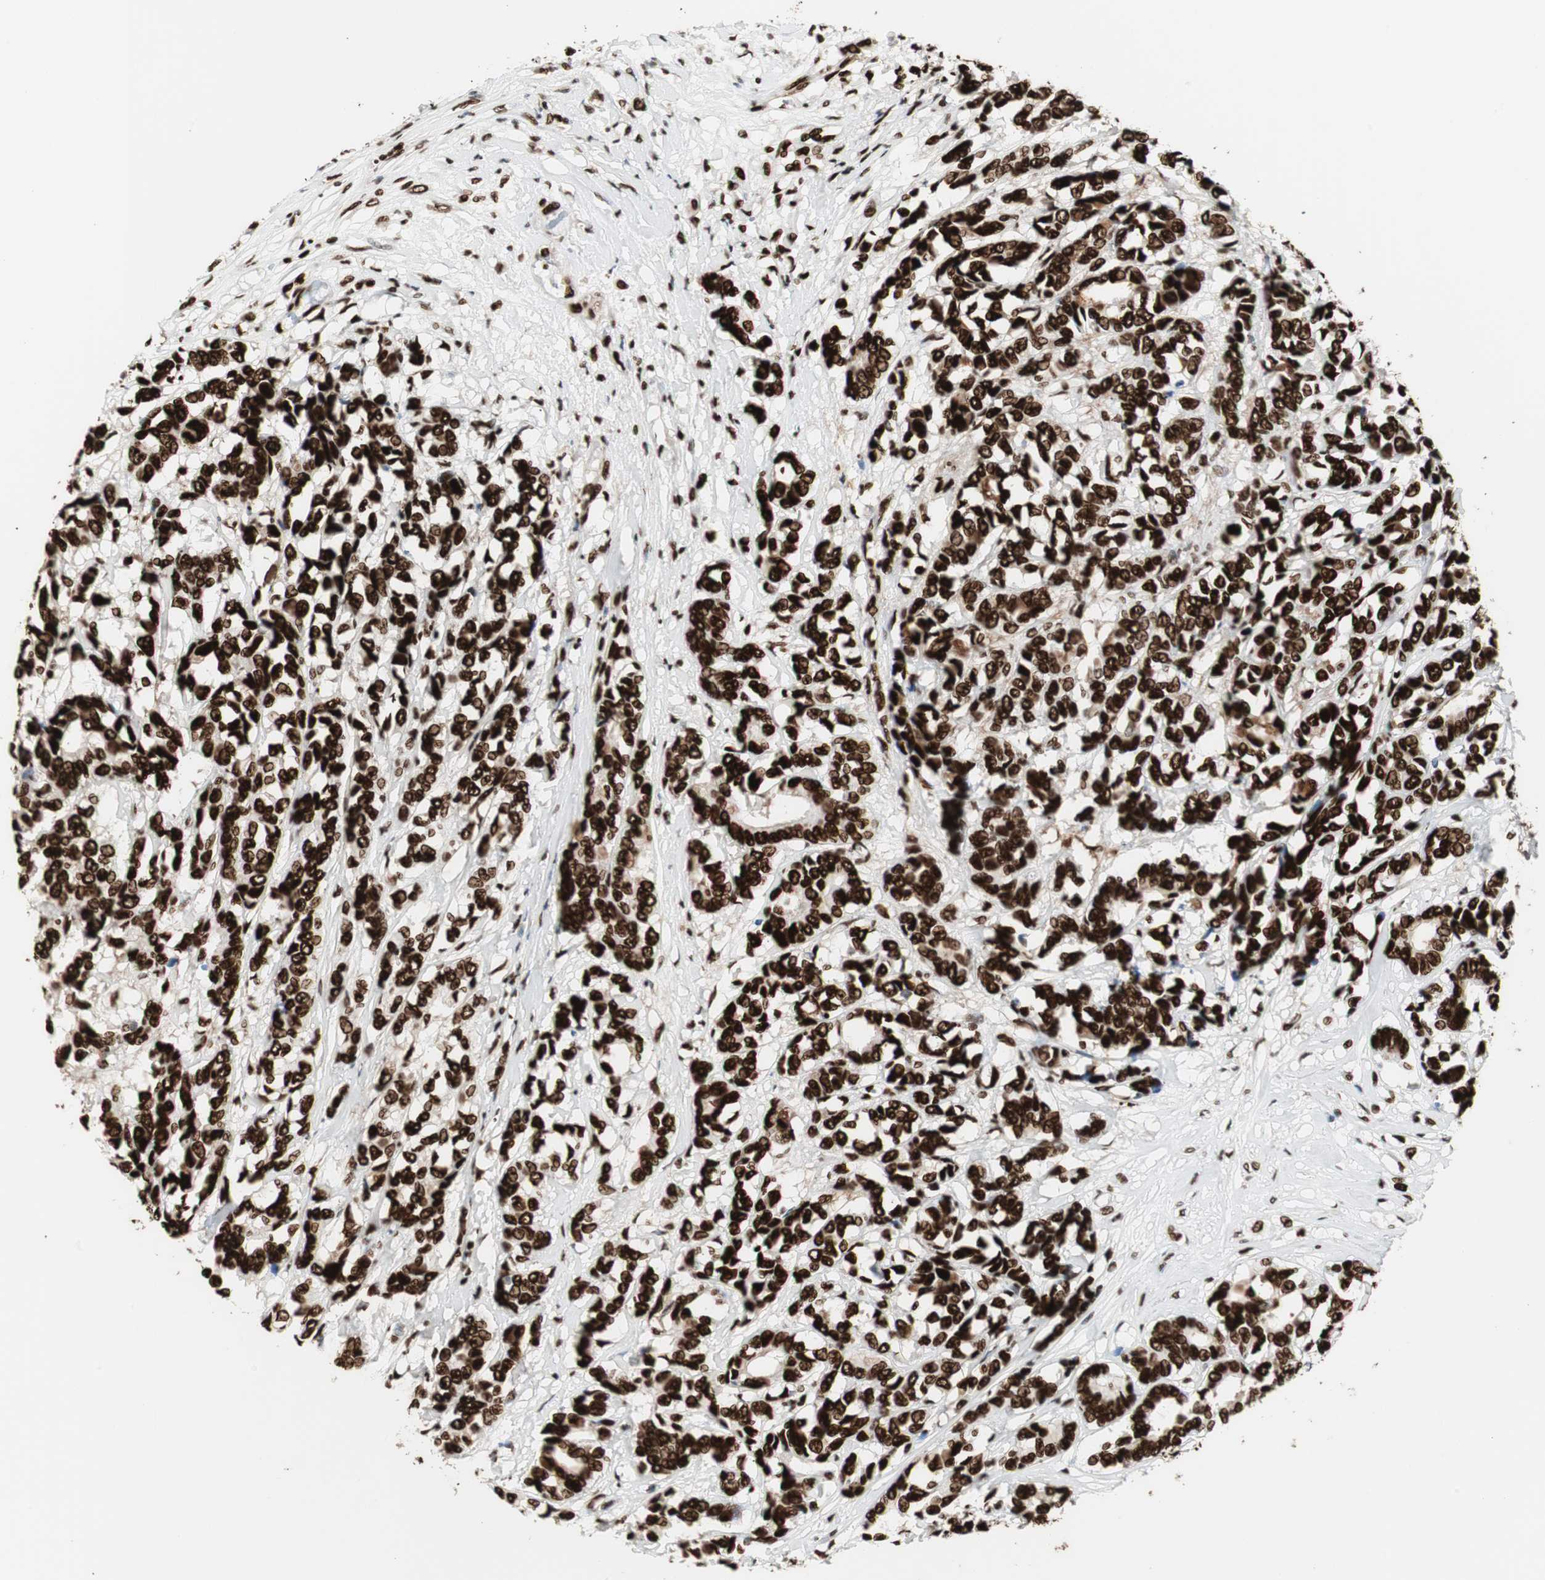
{"staining": {"intensity": "strong", "quantity": ">75%", "location": "nuclear"}, "tissue": "breast cancer", "cell_type": "Tumor cells", "image_type": "cancer", "snomed": [{"axis": "morphology", "description": "Duct carcinoma"}, {"axis": "topography", "description": "Breast"}], "caption": "This micrograph reveals immunohistochemistry (IHC) staining of human infiltrating ductal carcinoma (breast), with high strong nuclear staining in about >75% of tumor cells.", "gene": "MTA2", "patient": {"sex": "female", "age": 87}}